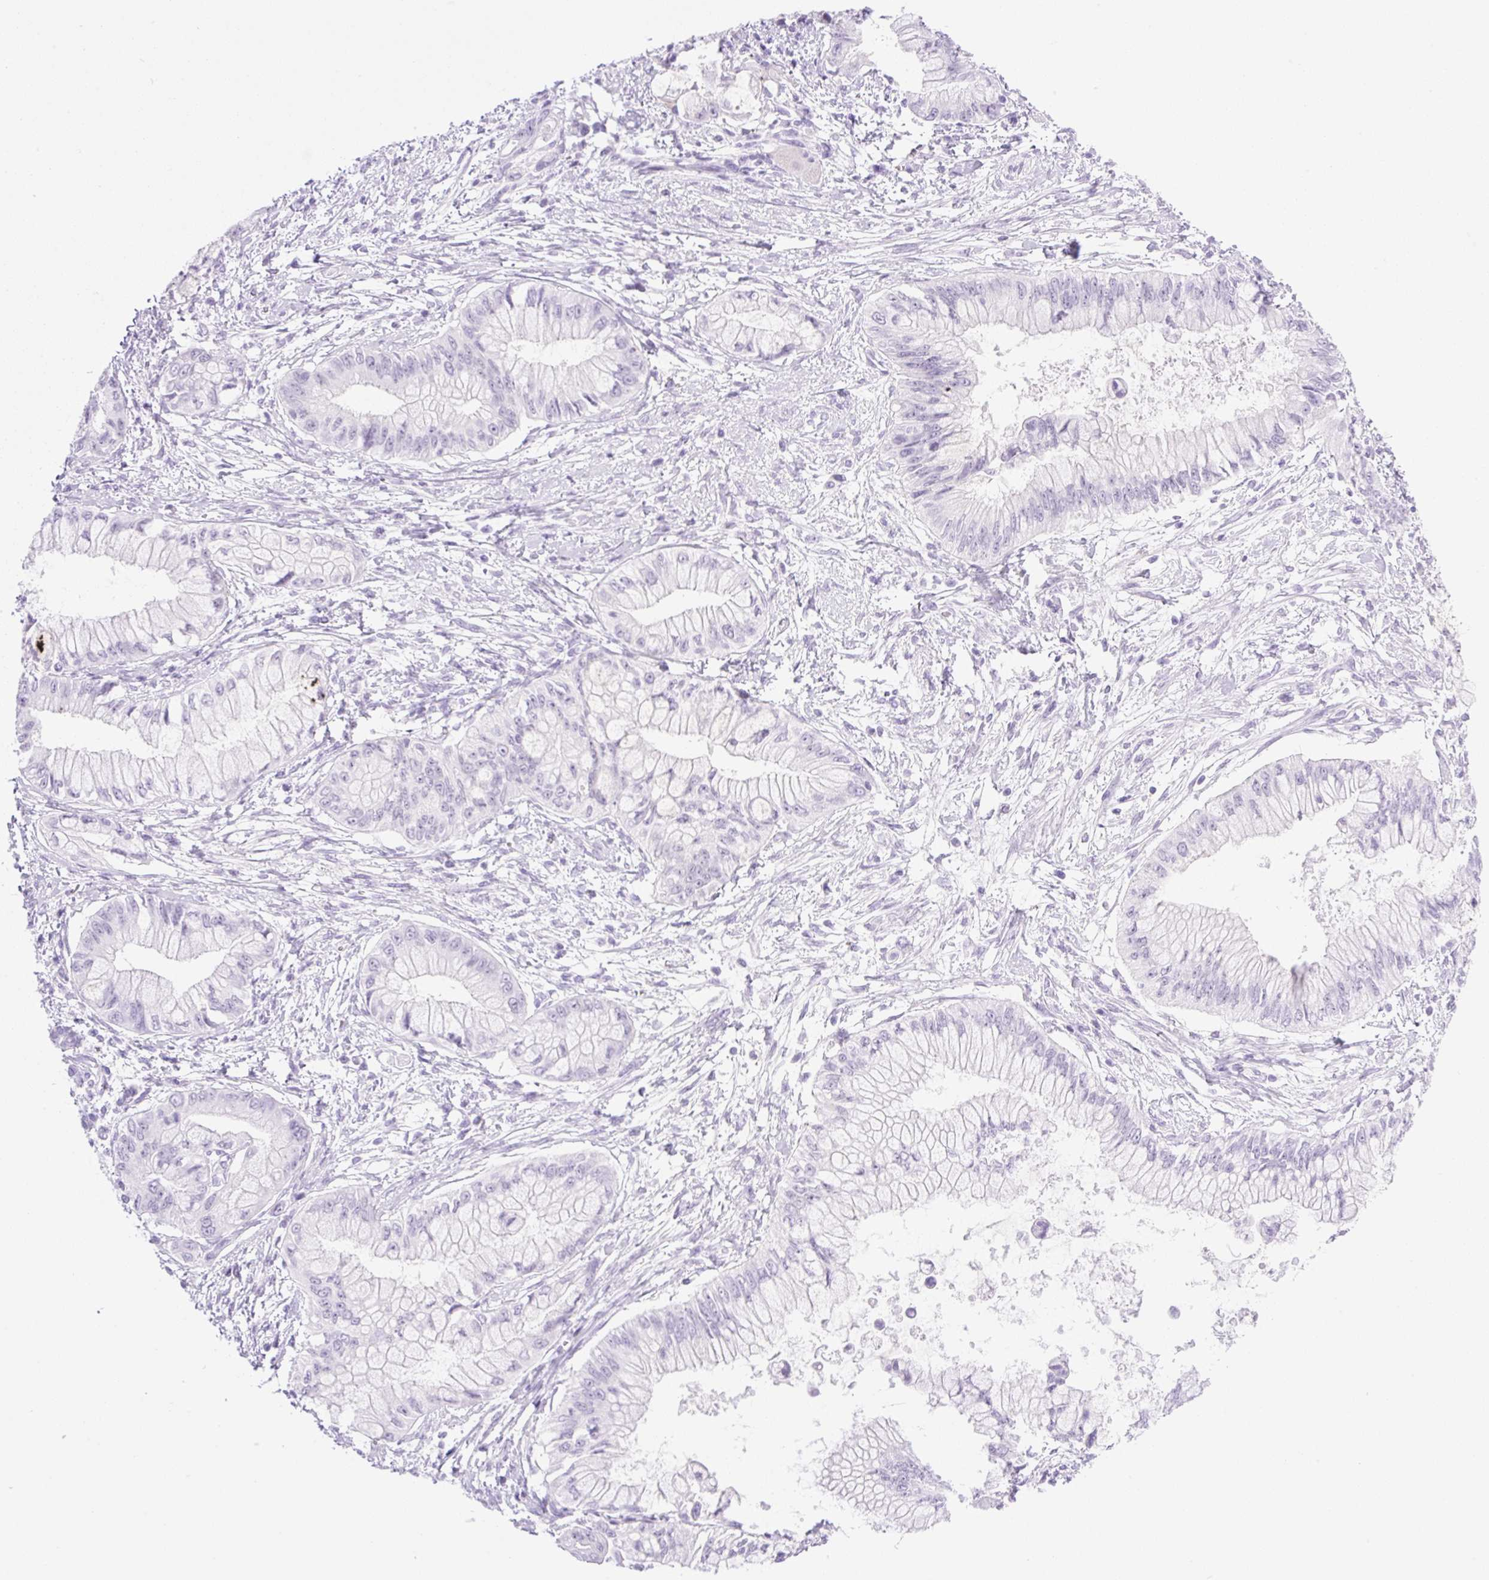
{"staining": {"intensity": "negative", "quantity": "none", "location": "none"}, "tissue": "pancreatic cancer", "cell_type": "Tumor cells", "image_type": "cancer", "snomed": [{"axis": "morphology", "description": "Adenocarcinoma, NOS"}, {"axis": "topography", "description": "Pancreas"}], "caption": "Immunohistochemistry histopathology image of adenocarcinoma (pancreatic) stained for a protein (brown), which displays no positivity in tumor cells.", "gene": "SPRR4", "patient": {"sex": "male", "age": 48}}